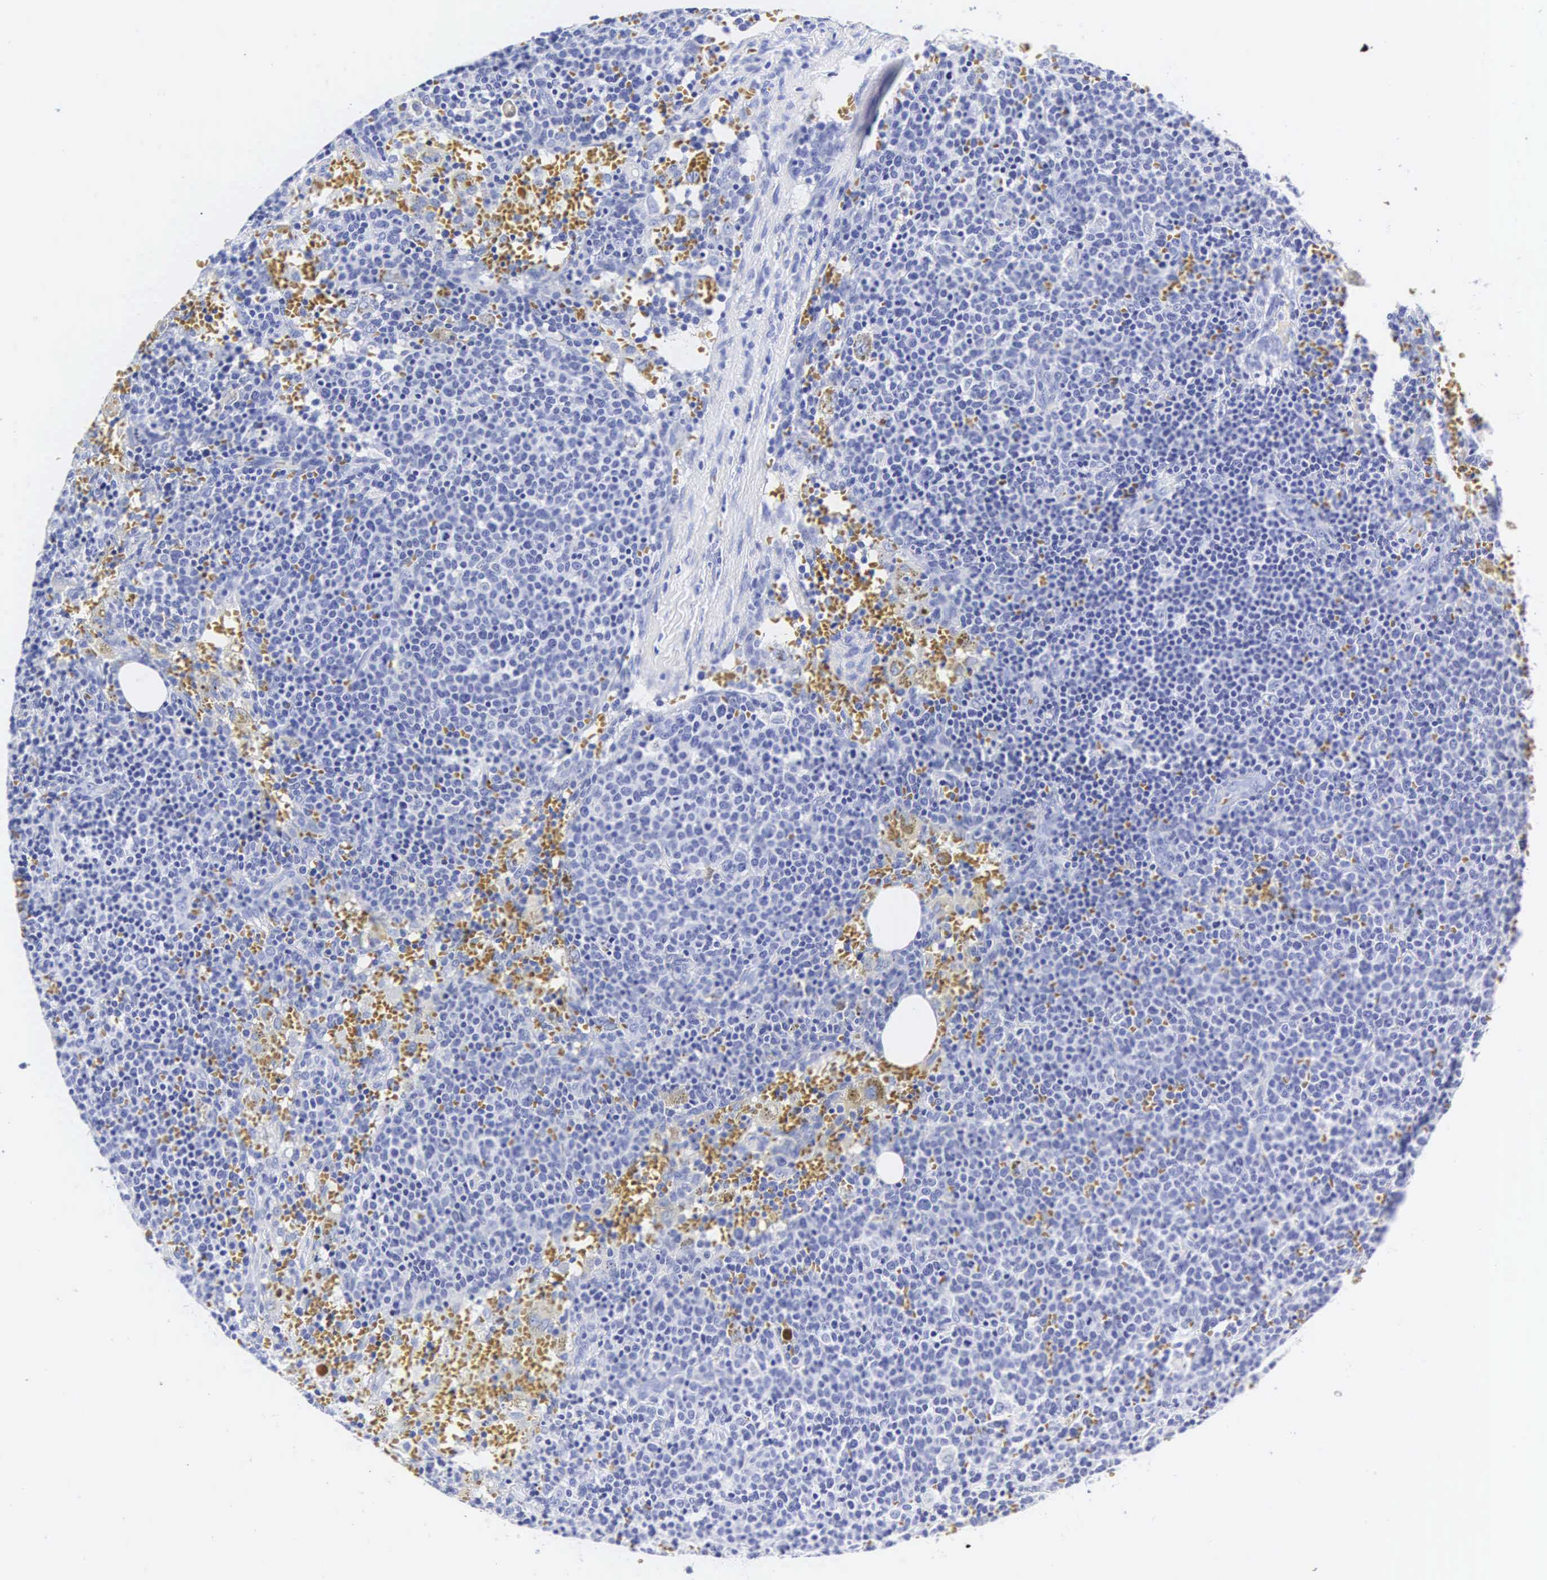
{"staining": {"intensity": "negative", "quantity": "none", "location": "none"}, "tissue": "lymphoma", "cell_type": "Tumor cells", "image_type": "cancer", "snomed": [{"axis": "morphology", "description": "Malignant lymphoma, non-Hodgkin's type, High grade"}, {"axis": "topography", "description": "Lymph node"}], "caption": "This histopathology image is of lymphoma stained with immunohistochemistry (IHC) to label a protein in brown with the nuclei are counter-stained blue. There is no positivity in tumor cells.", "gene": "INS", "patient": {"sex": "female", "age": 76}}